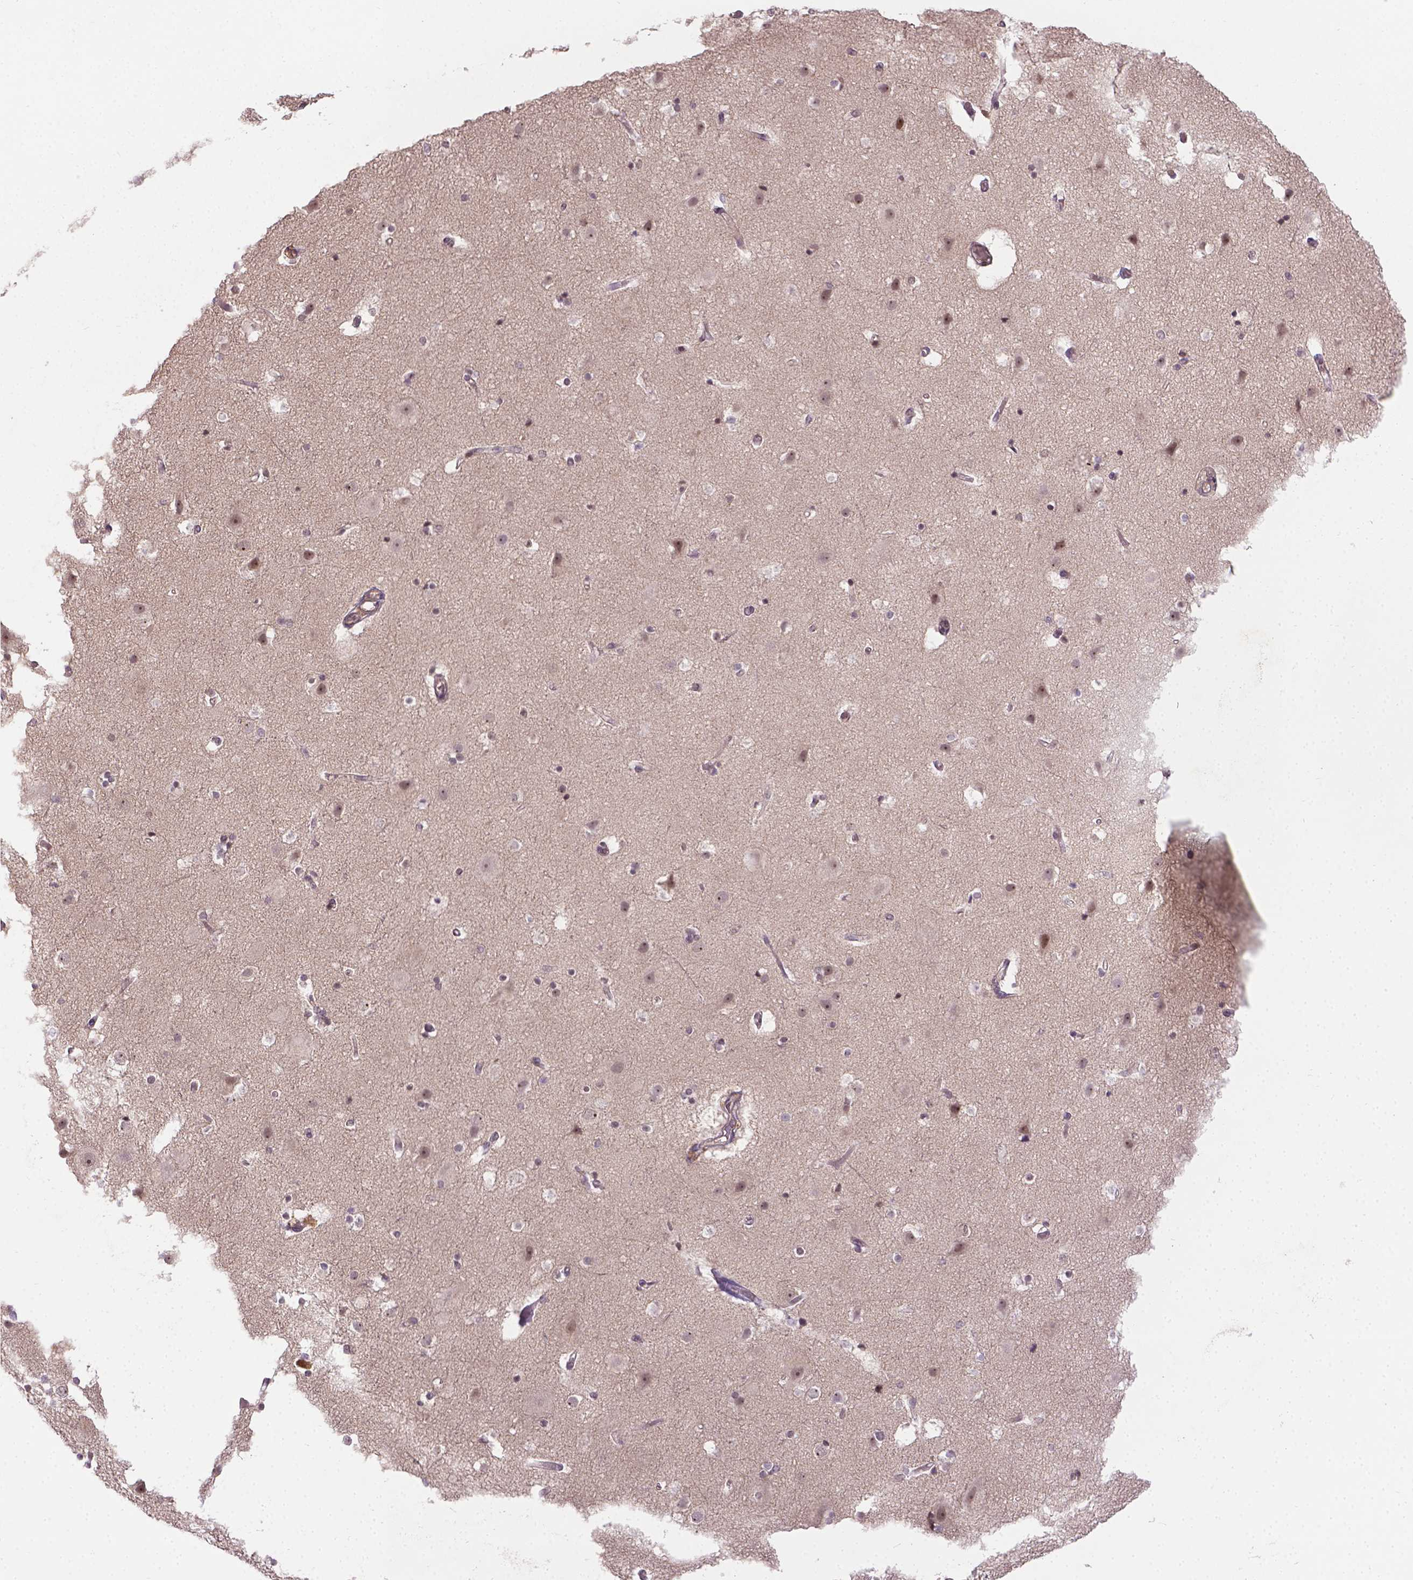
{"staining": {"intensity": "weak", "quantity": "<25%", "location": "nuclear"}, "tissue": "cerebral cortex", "cell_type": "Endothelial cells", "image_type": "normal", "snomed": [{"axis": "morphology", "description": "Normal tissue, NOS"}, {"axis": "topography", "description": "Cerebral cortex"}], "caption": "Human cerebral cortex stained for a protein using immunohistochemistry (IHC) shows no positivity in endothelial cells.", "gene": "ANKRD54", "patient": {"sex": "female", "age": 52}}